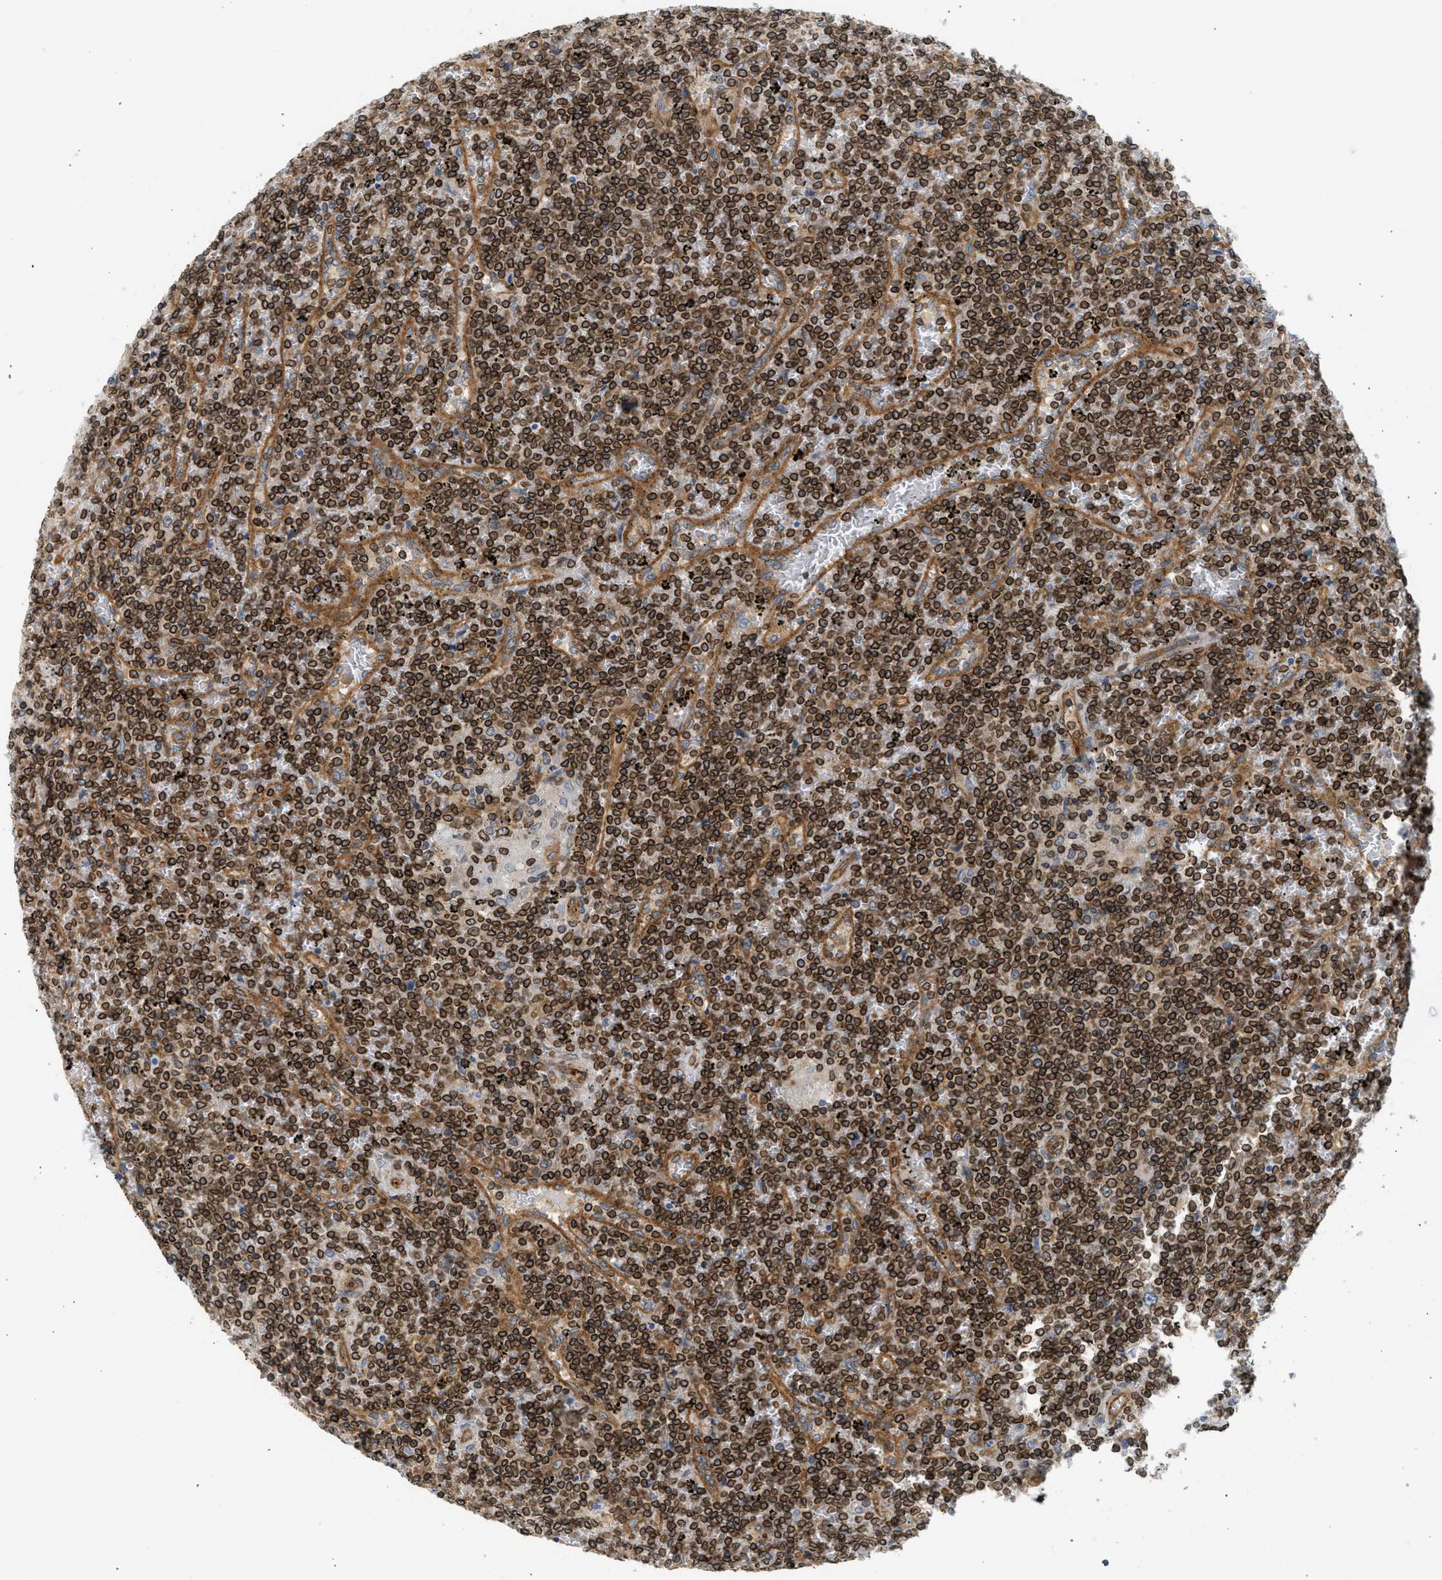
{"staining": {"intensity": "strong", "quantity": ">75%", "location": "cytoplasmic/membranous,nuclear"}, "tissue": "lymphoma", "cell_type": "Tumor cells", "image_type": "cancer", "snomed": [{"axis": "morphology", "description": "Malignant lymphoma, non-Hodgkin's type, Low grade"}, {"axis": "topography", "description": "Spleen"}], "caption": "Protein expression by immunohistochemistry exhibits strong cytoplasmic/membranous and nuclear expression in approximately >75% of tumor cells in malignant lymphoma, non-Hodgkin's type (low-grade).", "gene": "STRN", "patient": {"sex": "female", "age": 19}}